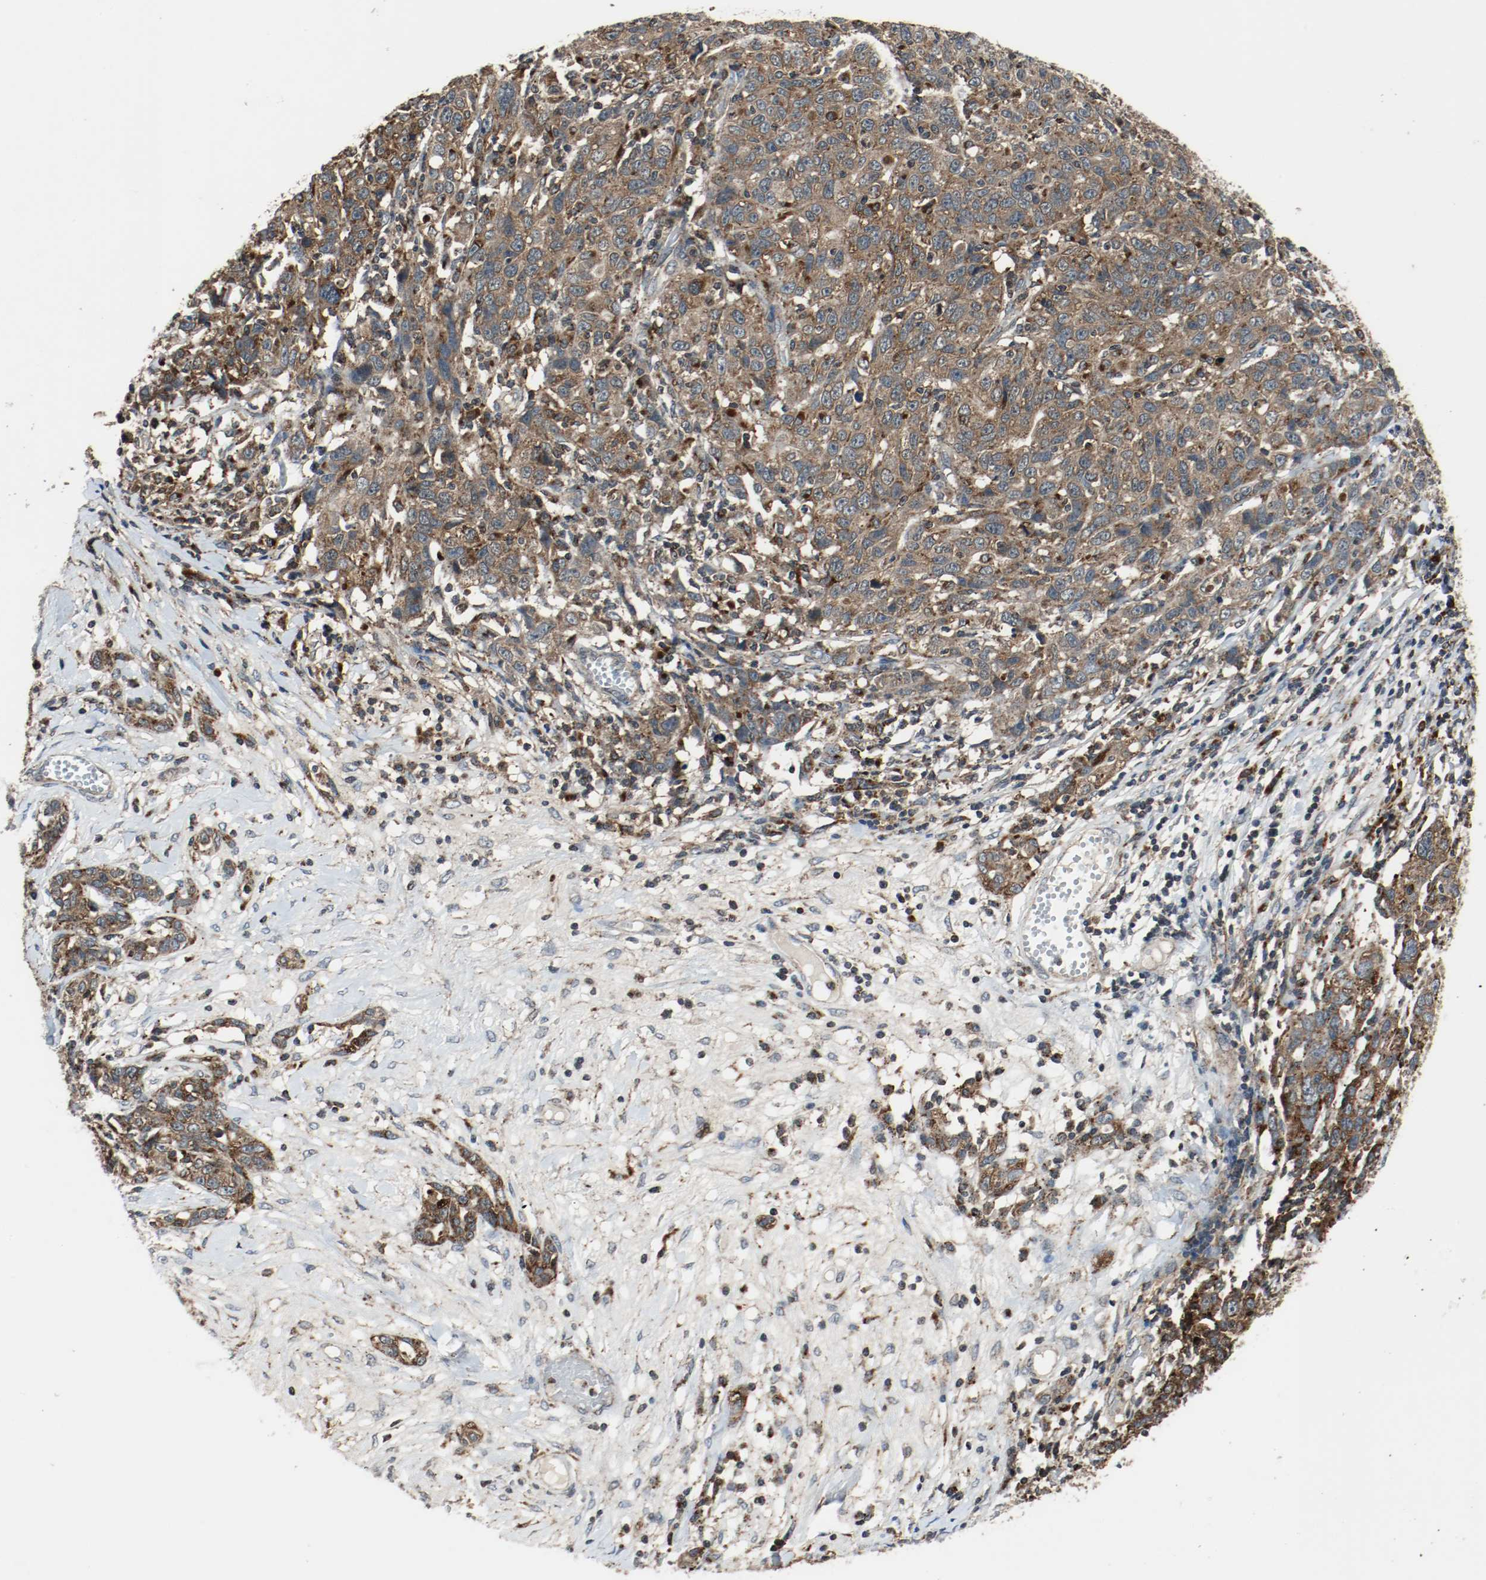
{"staining": {"intensity": "strong", "quantity": ">75%", "location": "cytoplasmic/membranous"}, "tissue": "ovarian cancer", "cell_type": "Tumor cells", "image_type": "cancer", "snomed": [{"axis": "morphology", "description": "Cystadenocarcinoma, serous, NOS"}, {"axis": "topography", "description": "Ovary"}], "caption": "A brown stain labels strong cytoplasmic/membranous staining of a protein in serous cystadenocarcinoma (ovarian) tumor cells.", "gene": "LAMP2", "patient": {"sex": "female", "age": 71}}